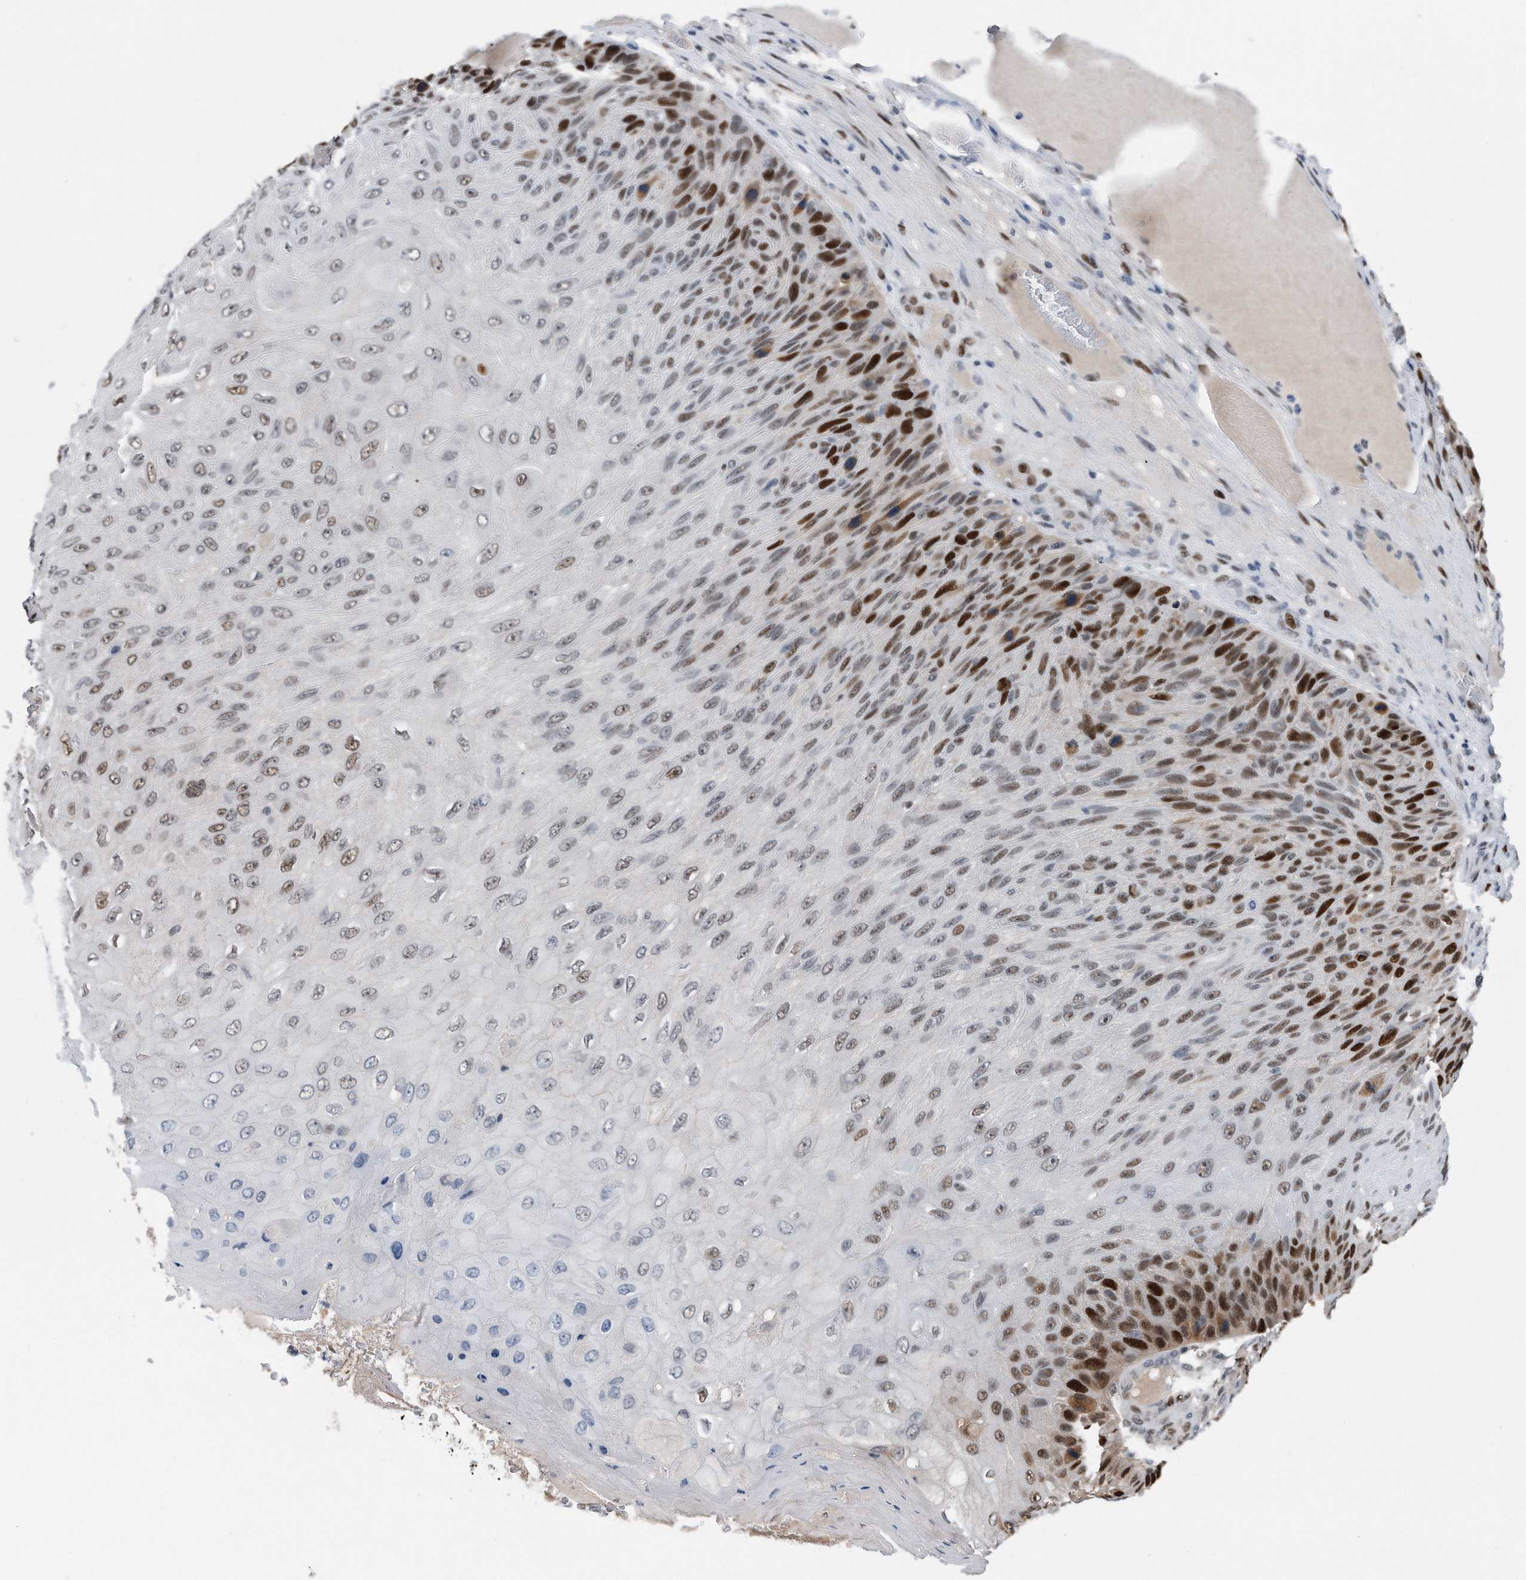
{"staining": {"intensity": "strong", "quantity": "25%-75%", "location": "nuclear"}, "tissue": "skin cancer", "cell_type": "Tumor cells", "image_type": "cancer", "snomed": [{"axis": "morphology", "description": "Squamous cell carcinoma, NOS"}, {"axis": "topography", "description": "Skin"}], "caption": "Approximately 25%-75% of tumor cells in human skin squamous cell carcinoma display strong nuclear protein expression as visualized by brown immunohistochemical staining.", "gene": "PCNA", "patient": {"sex": "female", "age": 88}}